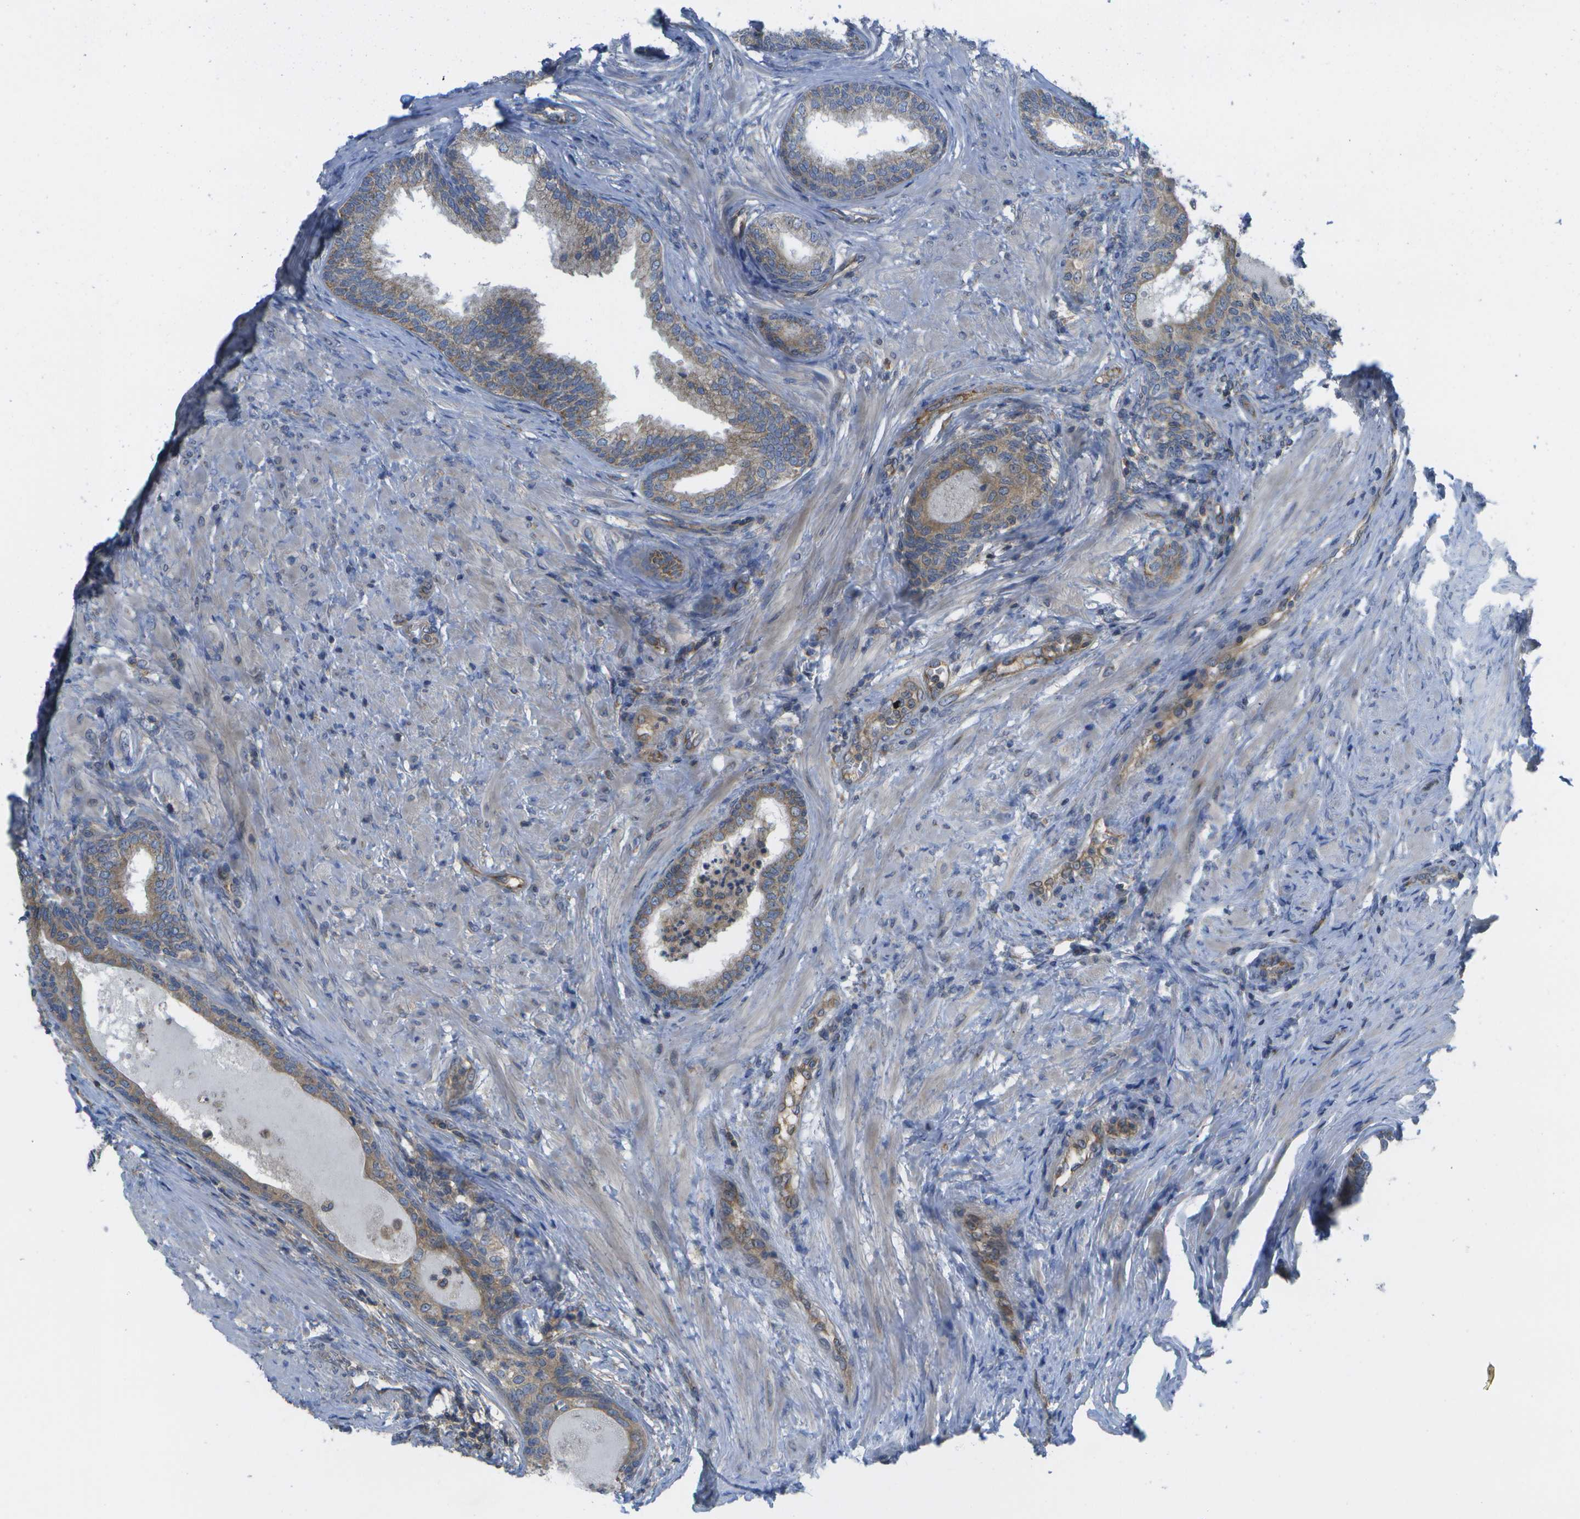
{"staining": {"intensity": "moderate", "quantity": ">75%", "location": "cytoplasmic/membranous"}, "tissue": "prostate", "cell_type": "Glandular cells", "image_type": "normal", "snomed": [{"axis": "morphology", "description": "Normal tissue, NOS"}, {"axis": "topography", "description": "Prostate"}], "caption": "A micrograph showing moderate cytoplasmic/membranous expression in approximately >75% of glandular cells in normal prostate, as visualized by brown immunohistochemical staining.", "gene": "DPM3", "patient": {"sex": "male", "age": 76}}